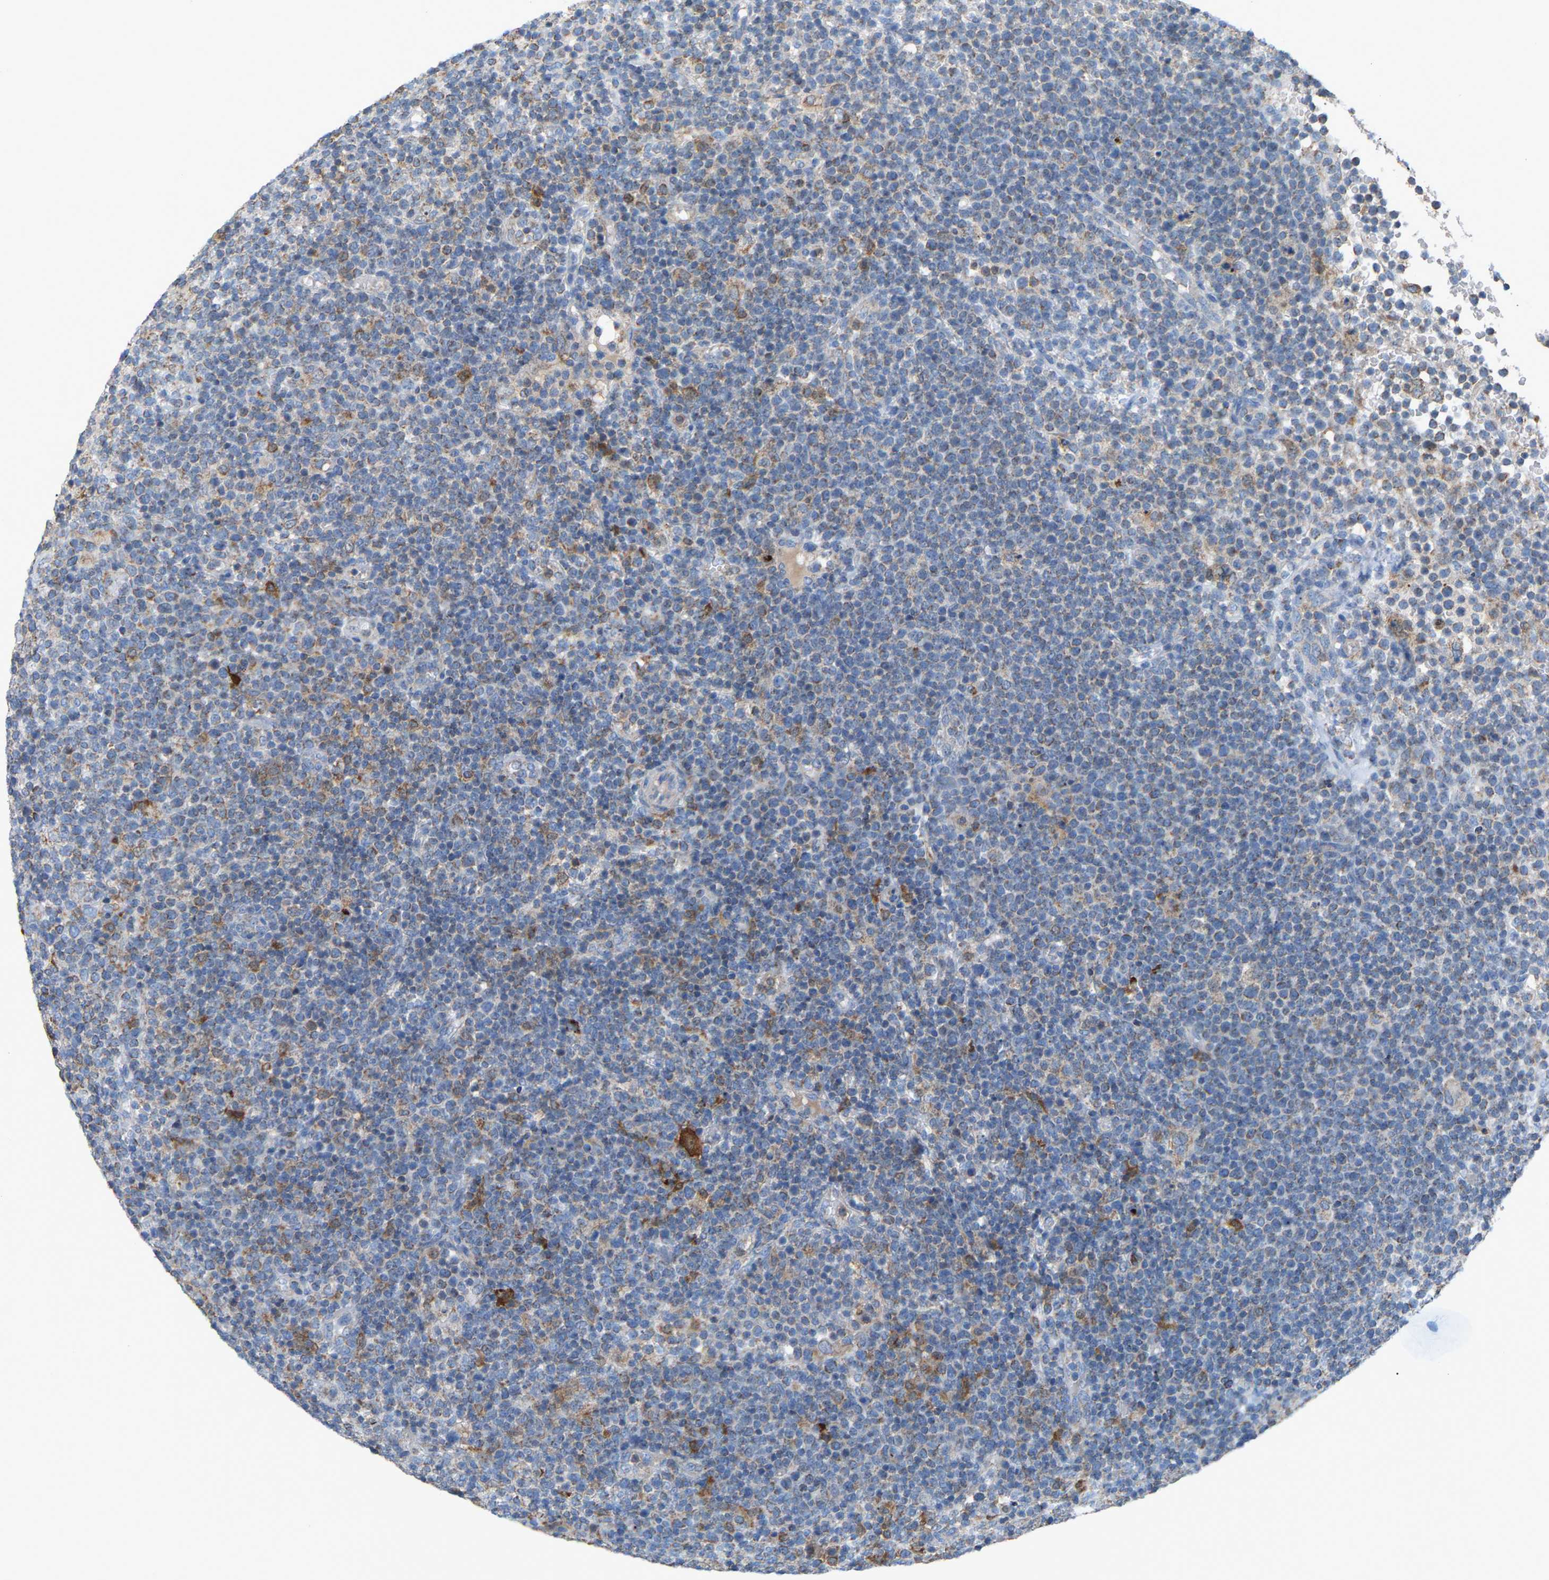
{"staining": {"intensity": "weak", "quantity": "<25%", "location": "cytoplasmic/membranous"}, "tissue": "lymphoma", "cell_type": "Tumor cells", "image_type": "cancer", "snomed": [{"axis": "morphology", "description": "Malignant lymphoma, non-Hodgkin's type, High grade"}, {"axis": "topography", "description": "Lymph node"}], "caption": "Immunohistochemical staining of high-grade malignant lymphoma, non-Hodgkin's type reveals no significant positivity in tumor cells.", "gene": "CROT", "patient": {"sex": "male", "age": 61}}